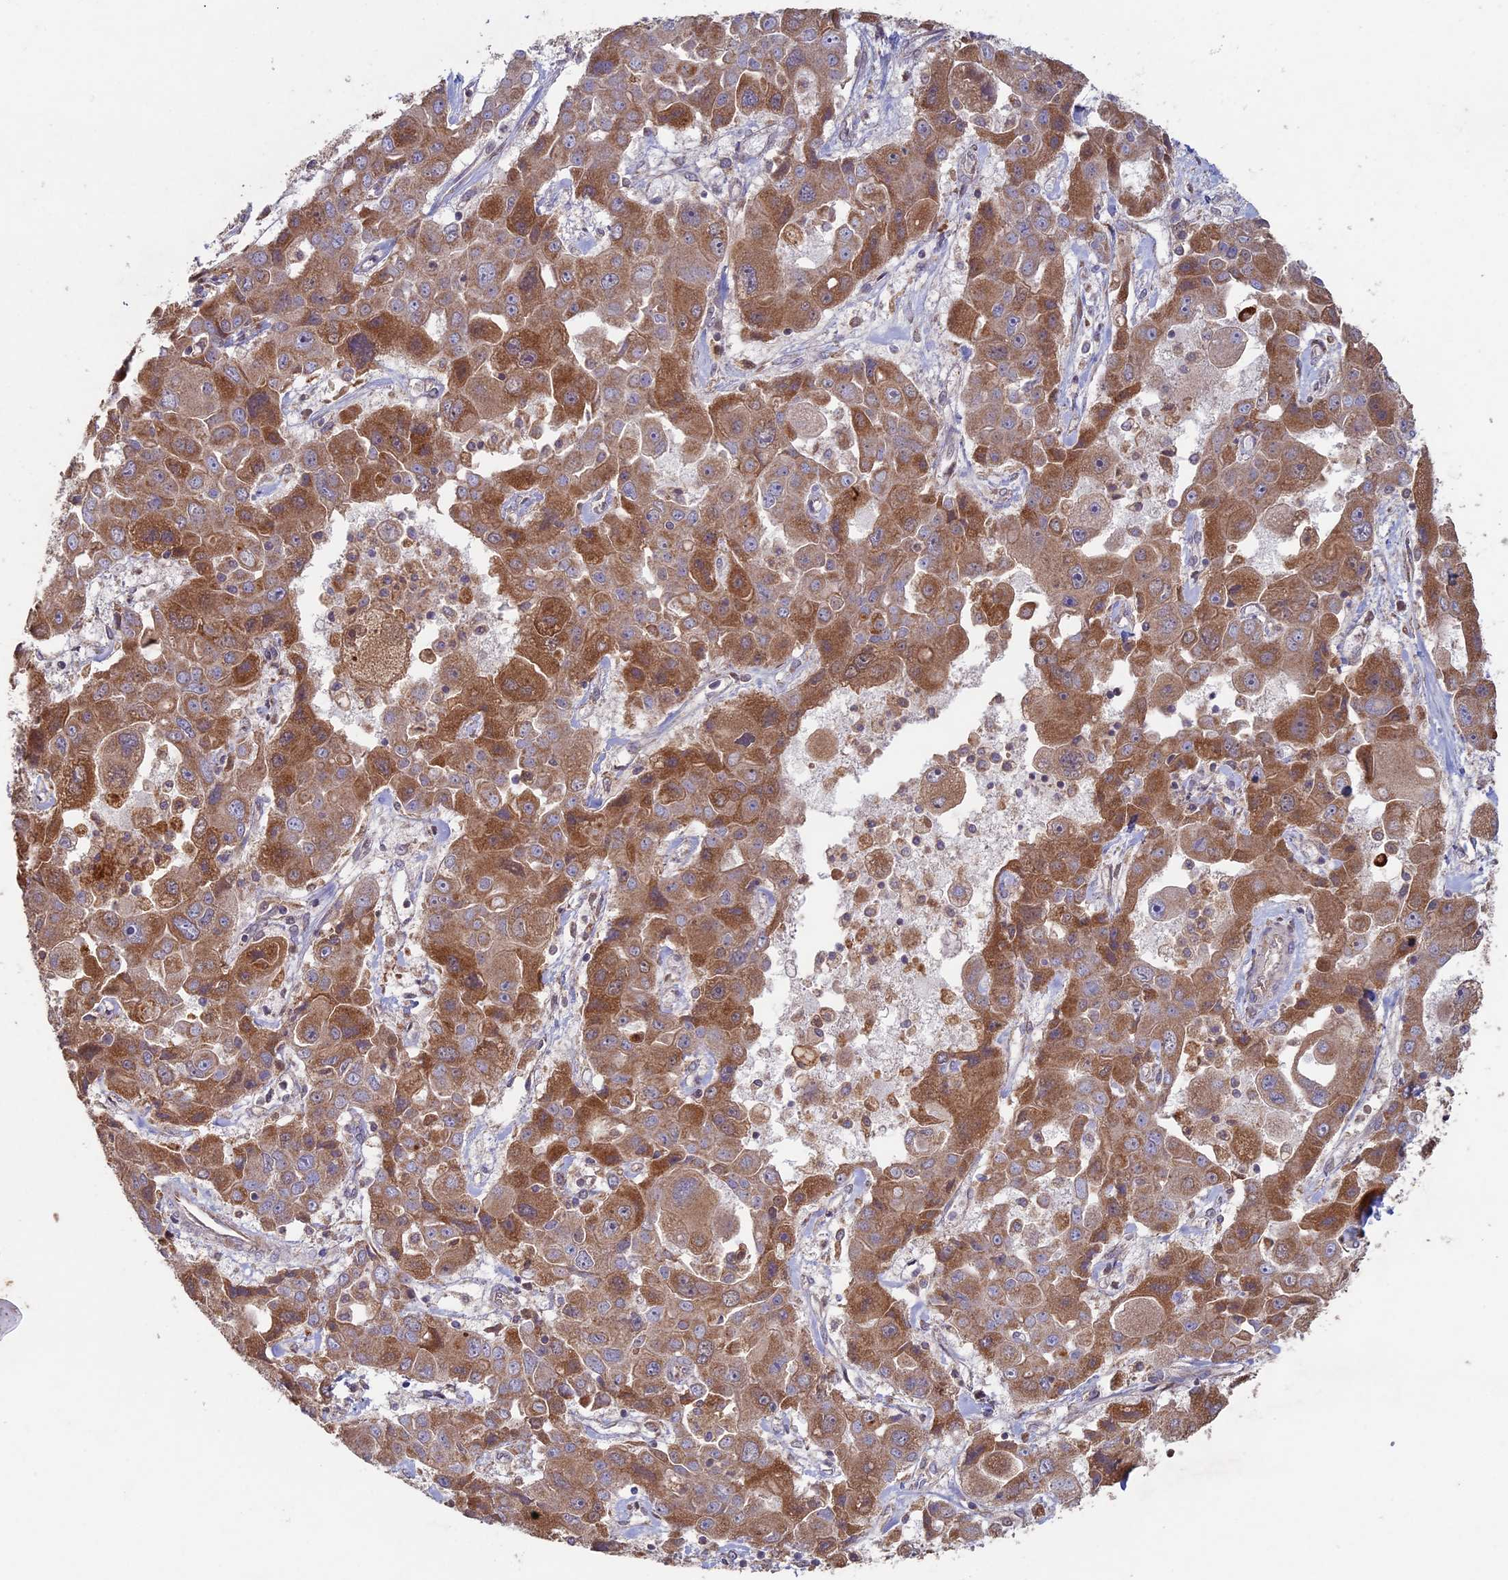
{"staining": {"intensity": "moderate", "quantity": ">75%", "location": "cytoplasmic/membranous"}, "tissue": "liver cancer", "cell_type": "Tumor cells", "image_type": "cancer", "snomed": [{"axis": "morphology", "description": "Cholangiocarcinoma"}, {"axis": "topography", "description": "Liver"}], "caption": "Human liver cholangiocarcinoma stained with a protein marker demonstrates moderate staining in tumor cells.", "gene": "RCCD1", "patient": {"sex": "male", "age": 67}}